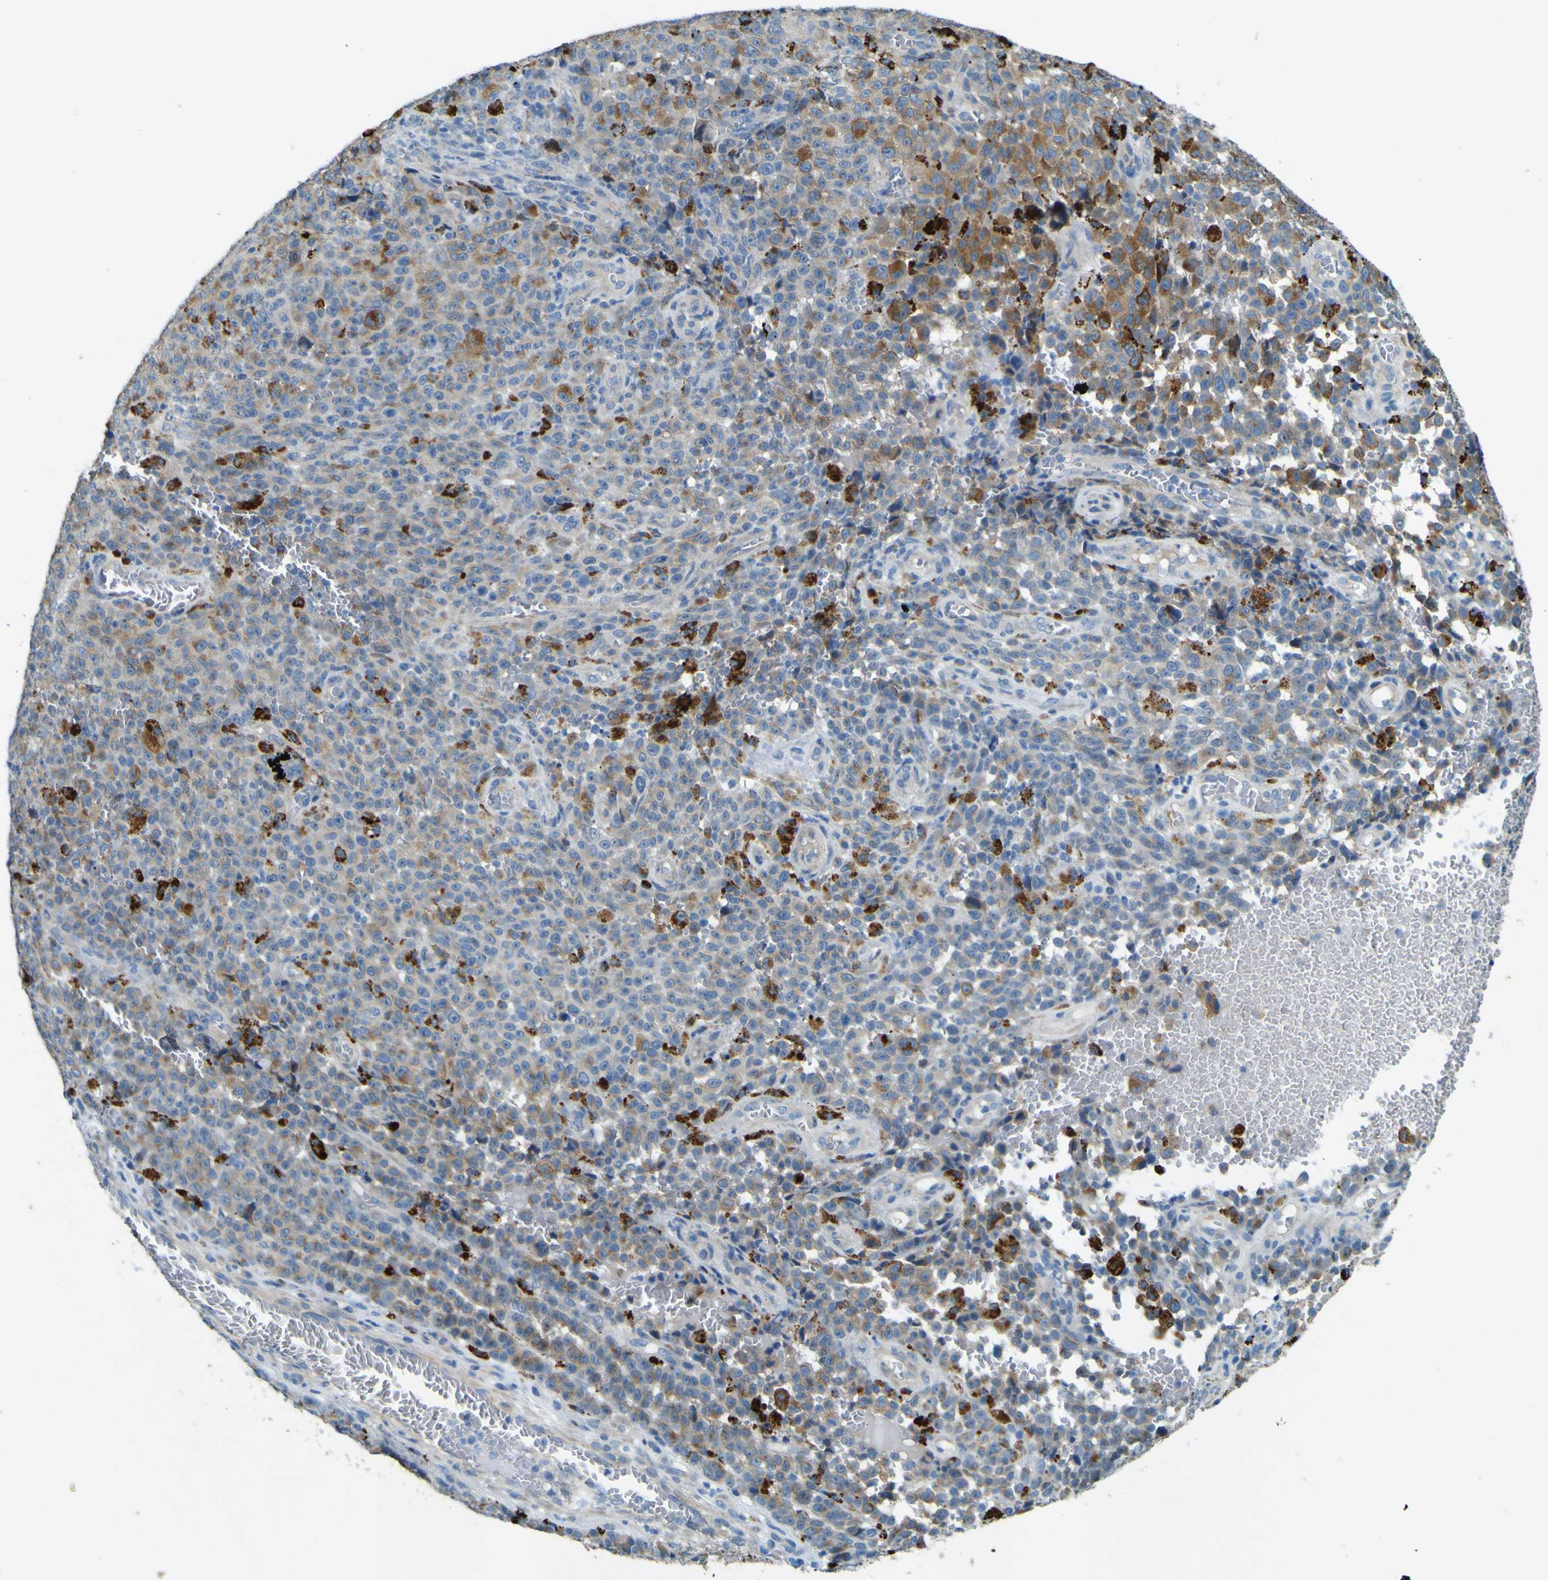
{"staining": {"intensity": "moderate", "quantity": "<25%", "location": "cytoplasmic/membranous"}, "tissue": "melanoma", "cell_type": "Tumor cells", "image_type": "cancer", "snomed": [{"axis": "morphology", "description": "Malignant melanoma, NOS"}, {"axis": "topography", "description": "Skin"}], "caption": "This is an image of immunohistochemistry (IHC) staining of malignant melanoma, which shows moderate positivity in the cytoplasmic/membranous of tumor cells.", "gene": "PDE9A", "patient": {"sex": "female", "age": 82}}